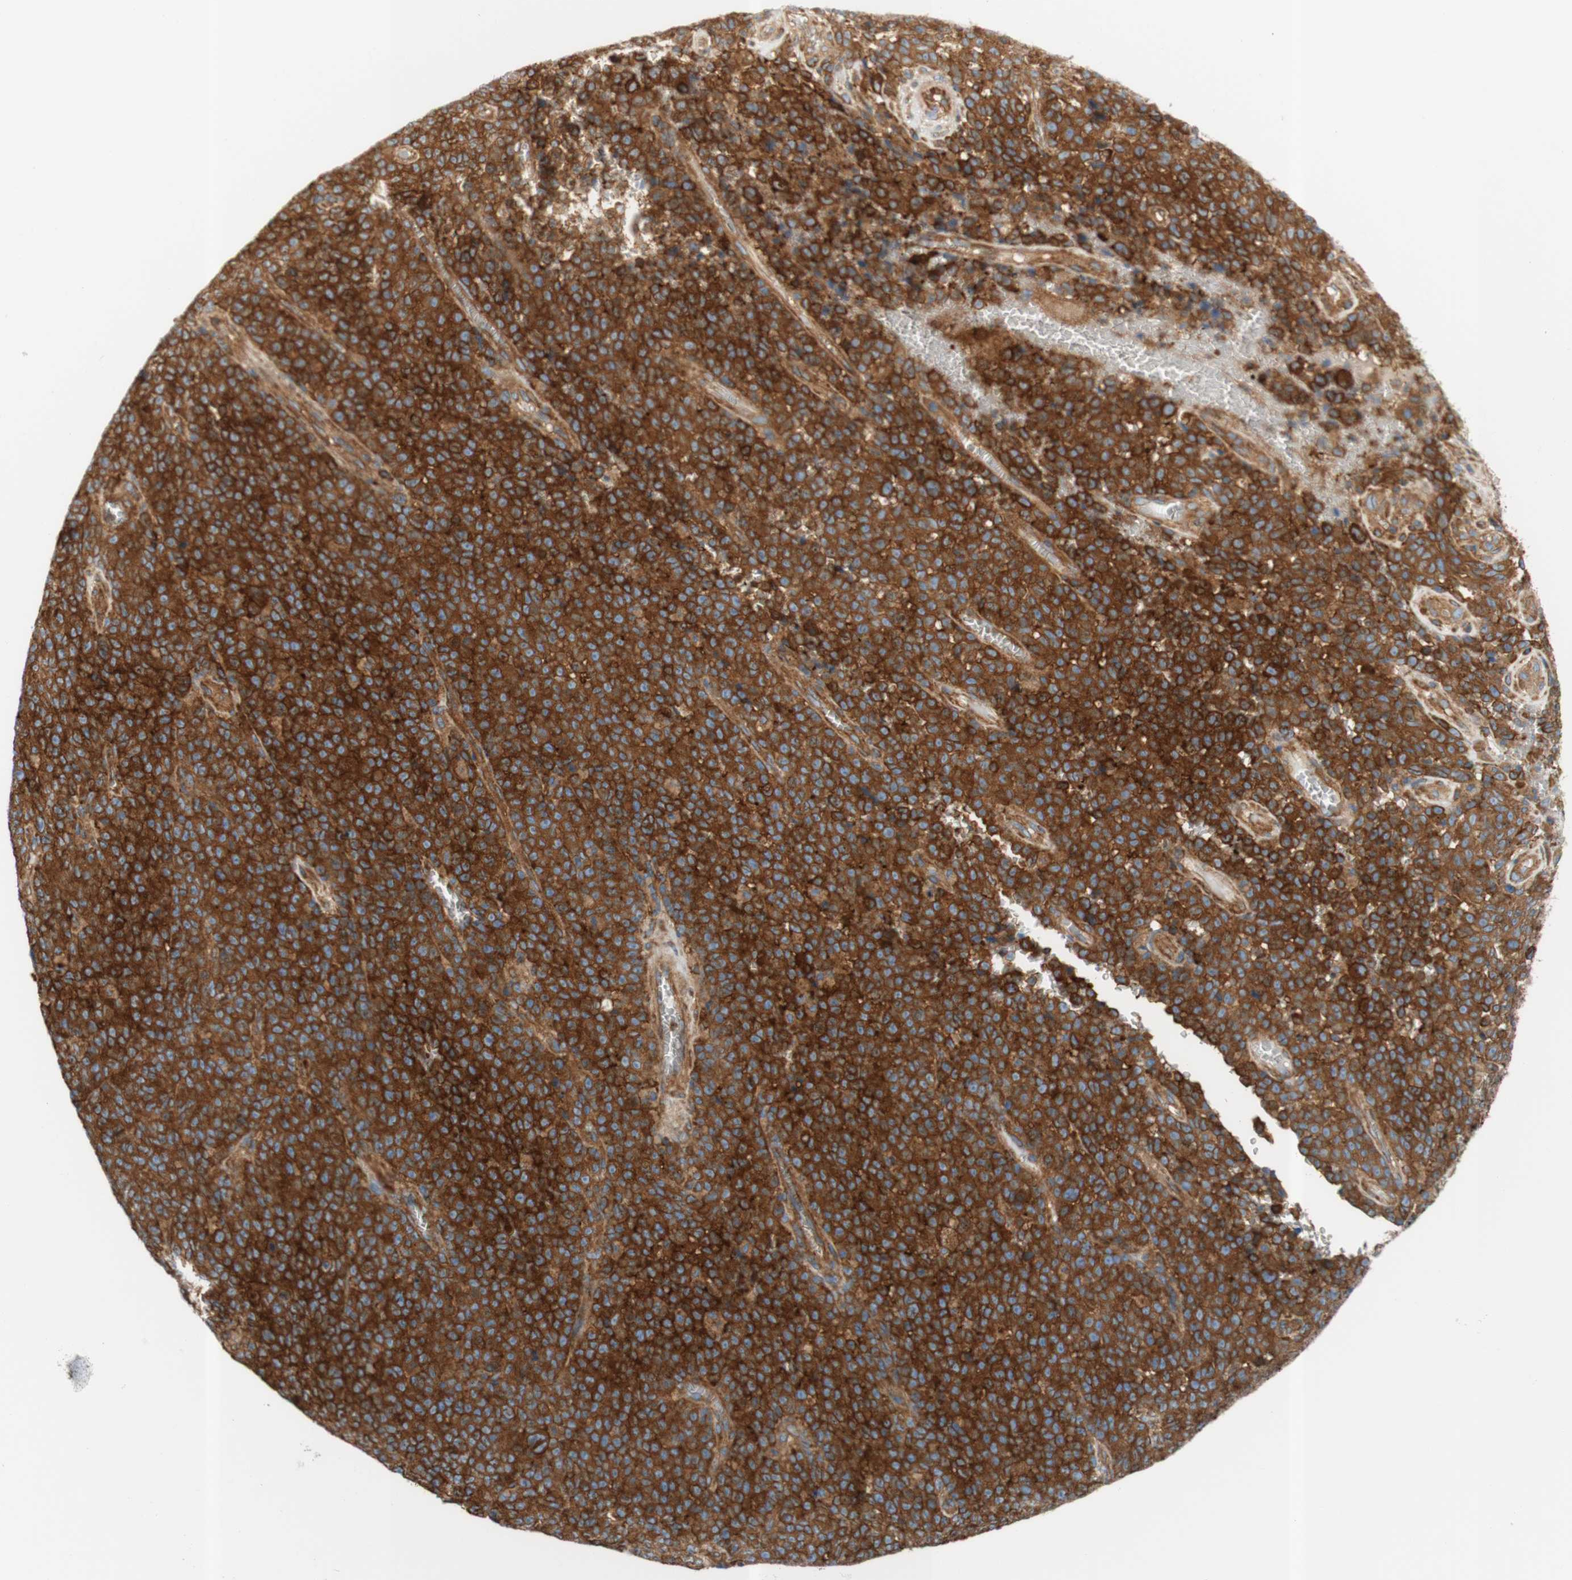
{"staining": {"intensity": "strong", "quantity": ">75%", "location": "cytoplasmic/membranous"}, "tissue": "melanoma", "cell_type": "Tumor cells", "image_type": "cancer", "snomed": [{"axis": "morphology", "description": "Malignant melanoma, NOS"}, {"axis": "topography", "description": "Skin"}], "caption": "A photomicrograph of malignant melanoma stained for a protein shows strong cytoplasmic/membranous brown staining in tumor cells. (IHC, brightfield microscopy, high magnification).", "gene": "STOM", "patient": {"sex": "female", "age": 82}}